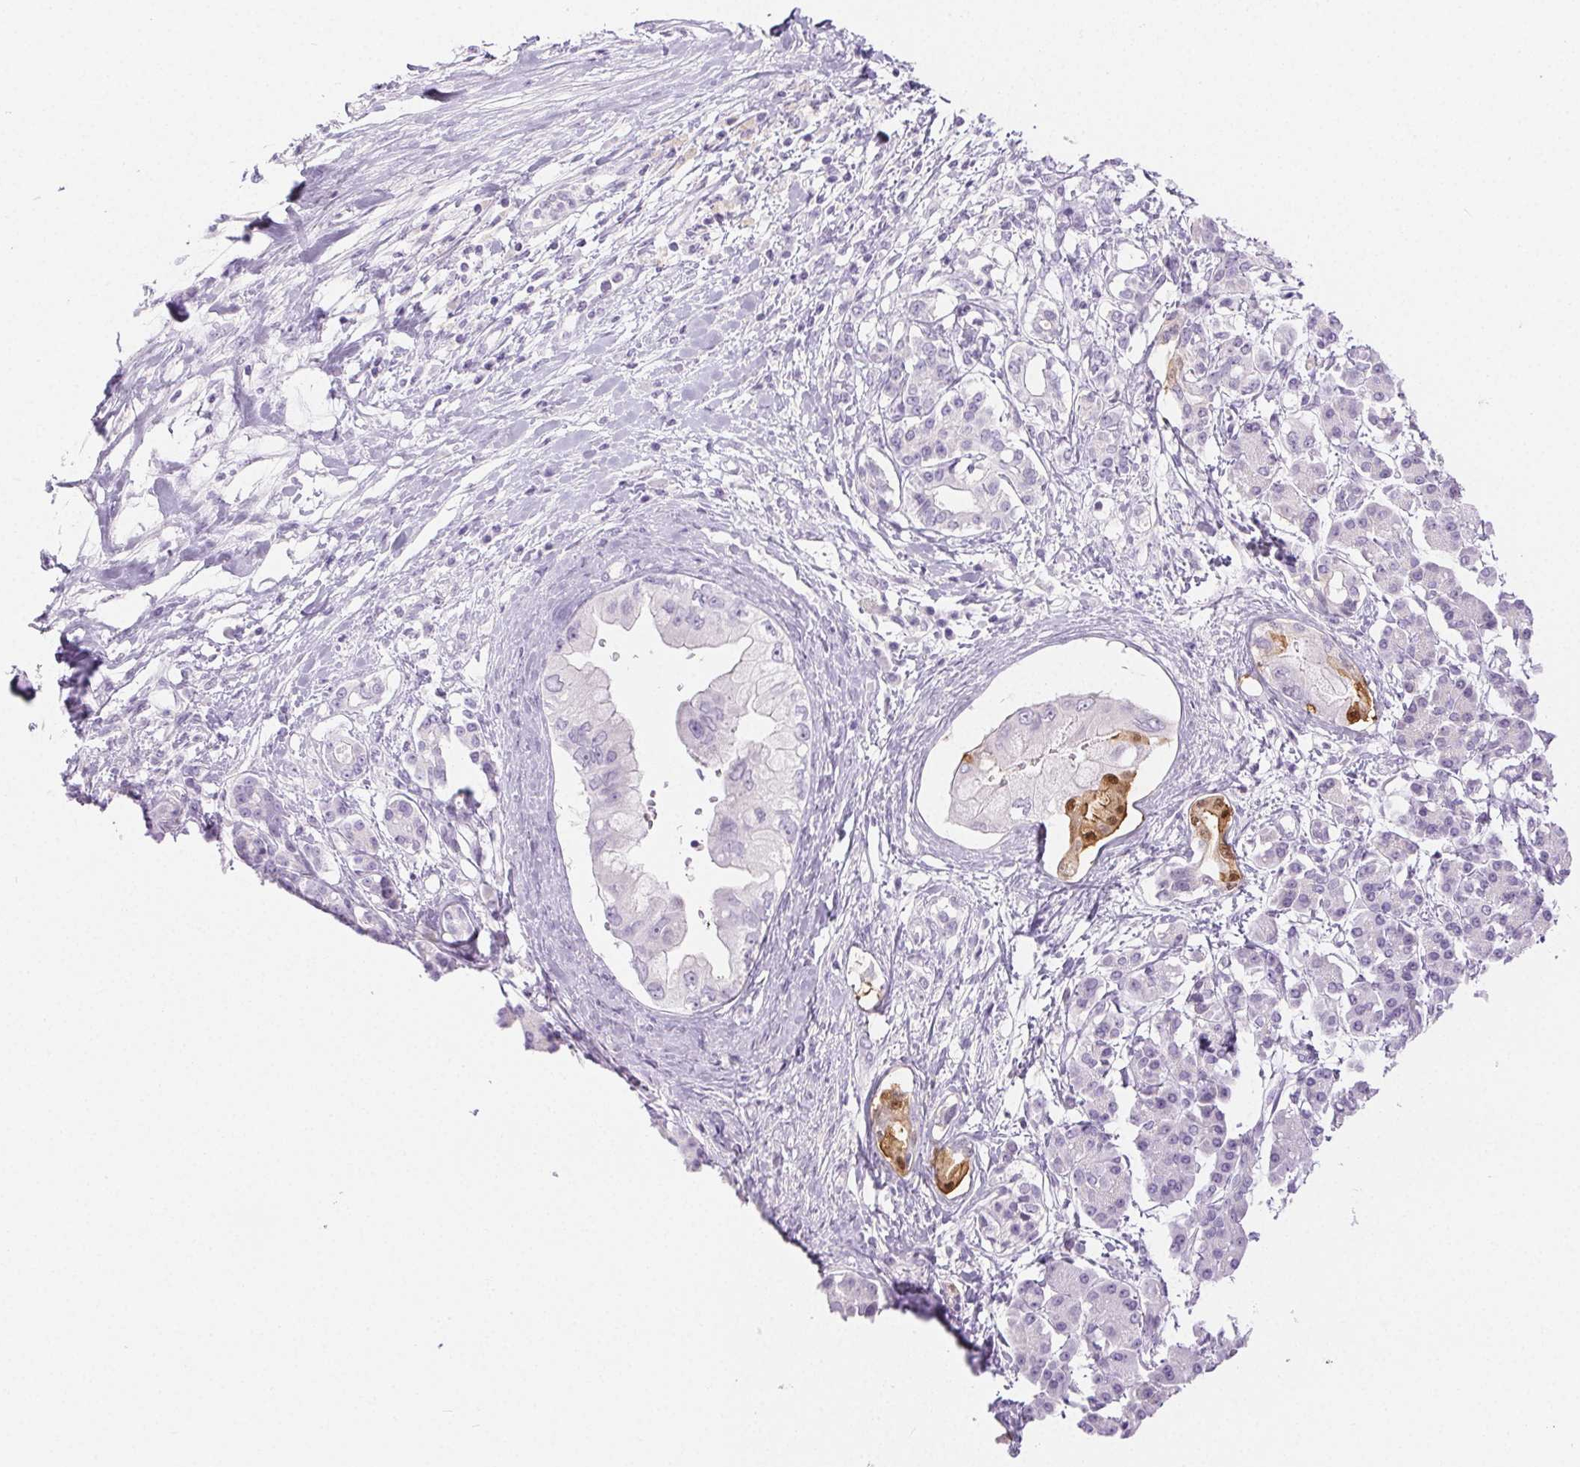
{"staining": {"intensity": "moderate", "quantity": "<25%", "location": "cytoplasmic/membranous,nuclear"}, "tissue": "pancreatic cancer", "cell_type": "Tumor cells", "image_type": "cancer", "snomed": [{"axis": "morphology", "description": "Adenocarcinoma, NOS"}, {"axis": "topography", "description": "Pancreas"}], "caption": "DAB immunohistochemical staining of pancreatic cancer displays moderate cytoplasmic/membranous and nuclear protein staining in about <25% of tumor cells. The staining was performed using DAB (3,3'-diaminobenzidine) to visualize the protein expression in brown, while the nuclei were stained in blue with hematoxylin (Magnification: 20x).", "gene": "SPRR3", "patient": {"sex": "female", "age": 56}}